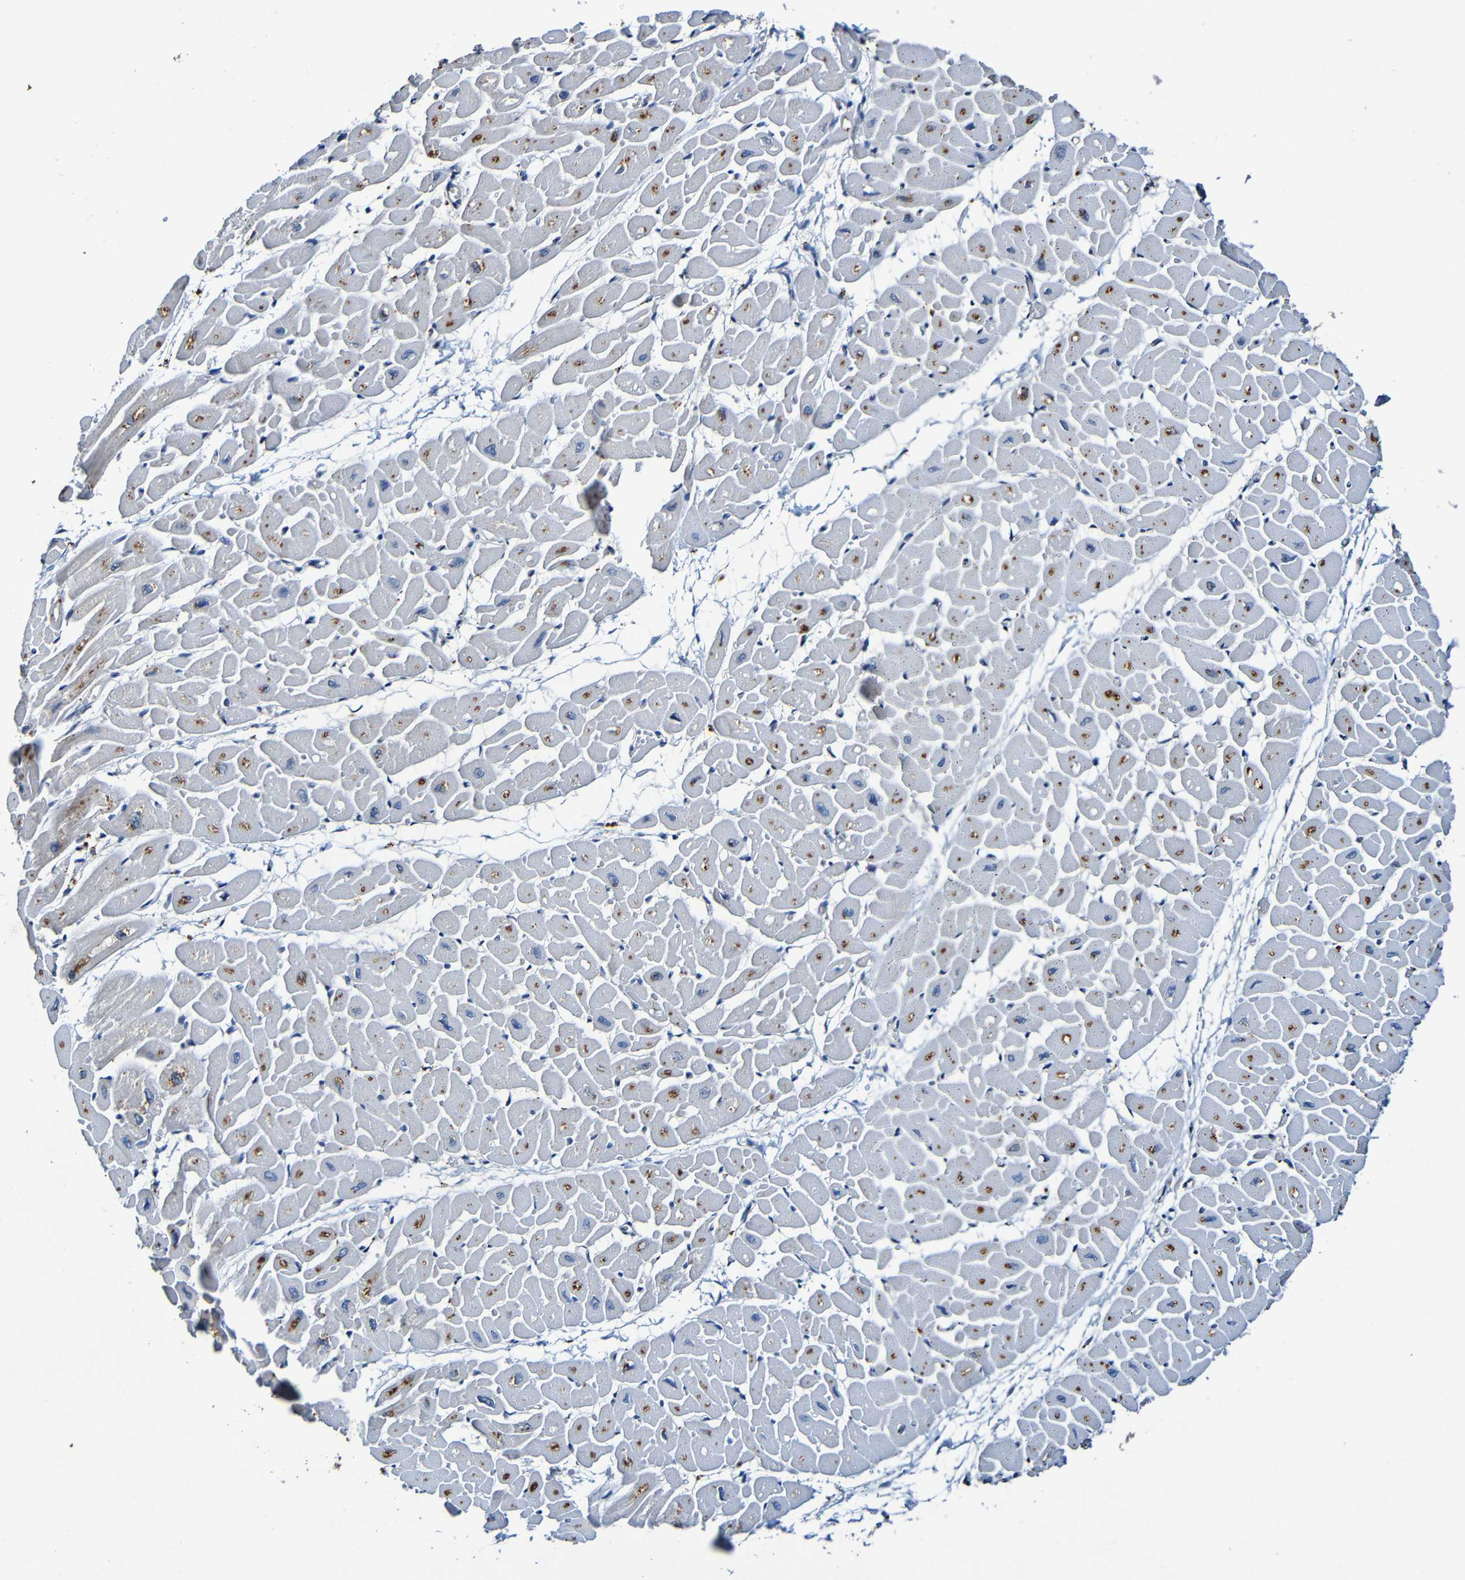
{"staining": {"intensity": "strong", "quantity": "25%-75%", "location": "cytoplasmic/membranous"}, "tissue": "heart muscle", "cell_type": "Cardiomyocytes", "image_type": "normal", "snomed": [{"axis": "morphology", "description": "Normal tissue, NOS"}, {"axis": "topography", "description": "Heart"}], "caption": "Immunohistochemistry (IHC) of unremarkable heart muscle exhibits high levels of strong cytoplasmic/membranous staining in approximately 25%-75% of cardiomyocytes. The protein of interest is shown in brown color, while the nuclei are stained blue.", "gene": "LRRC70", "patient": {"sex": "male", "age": 45}}